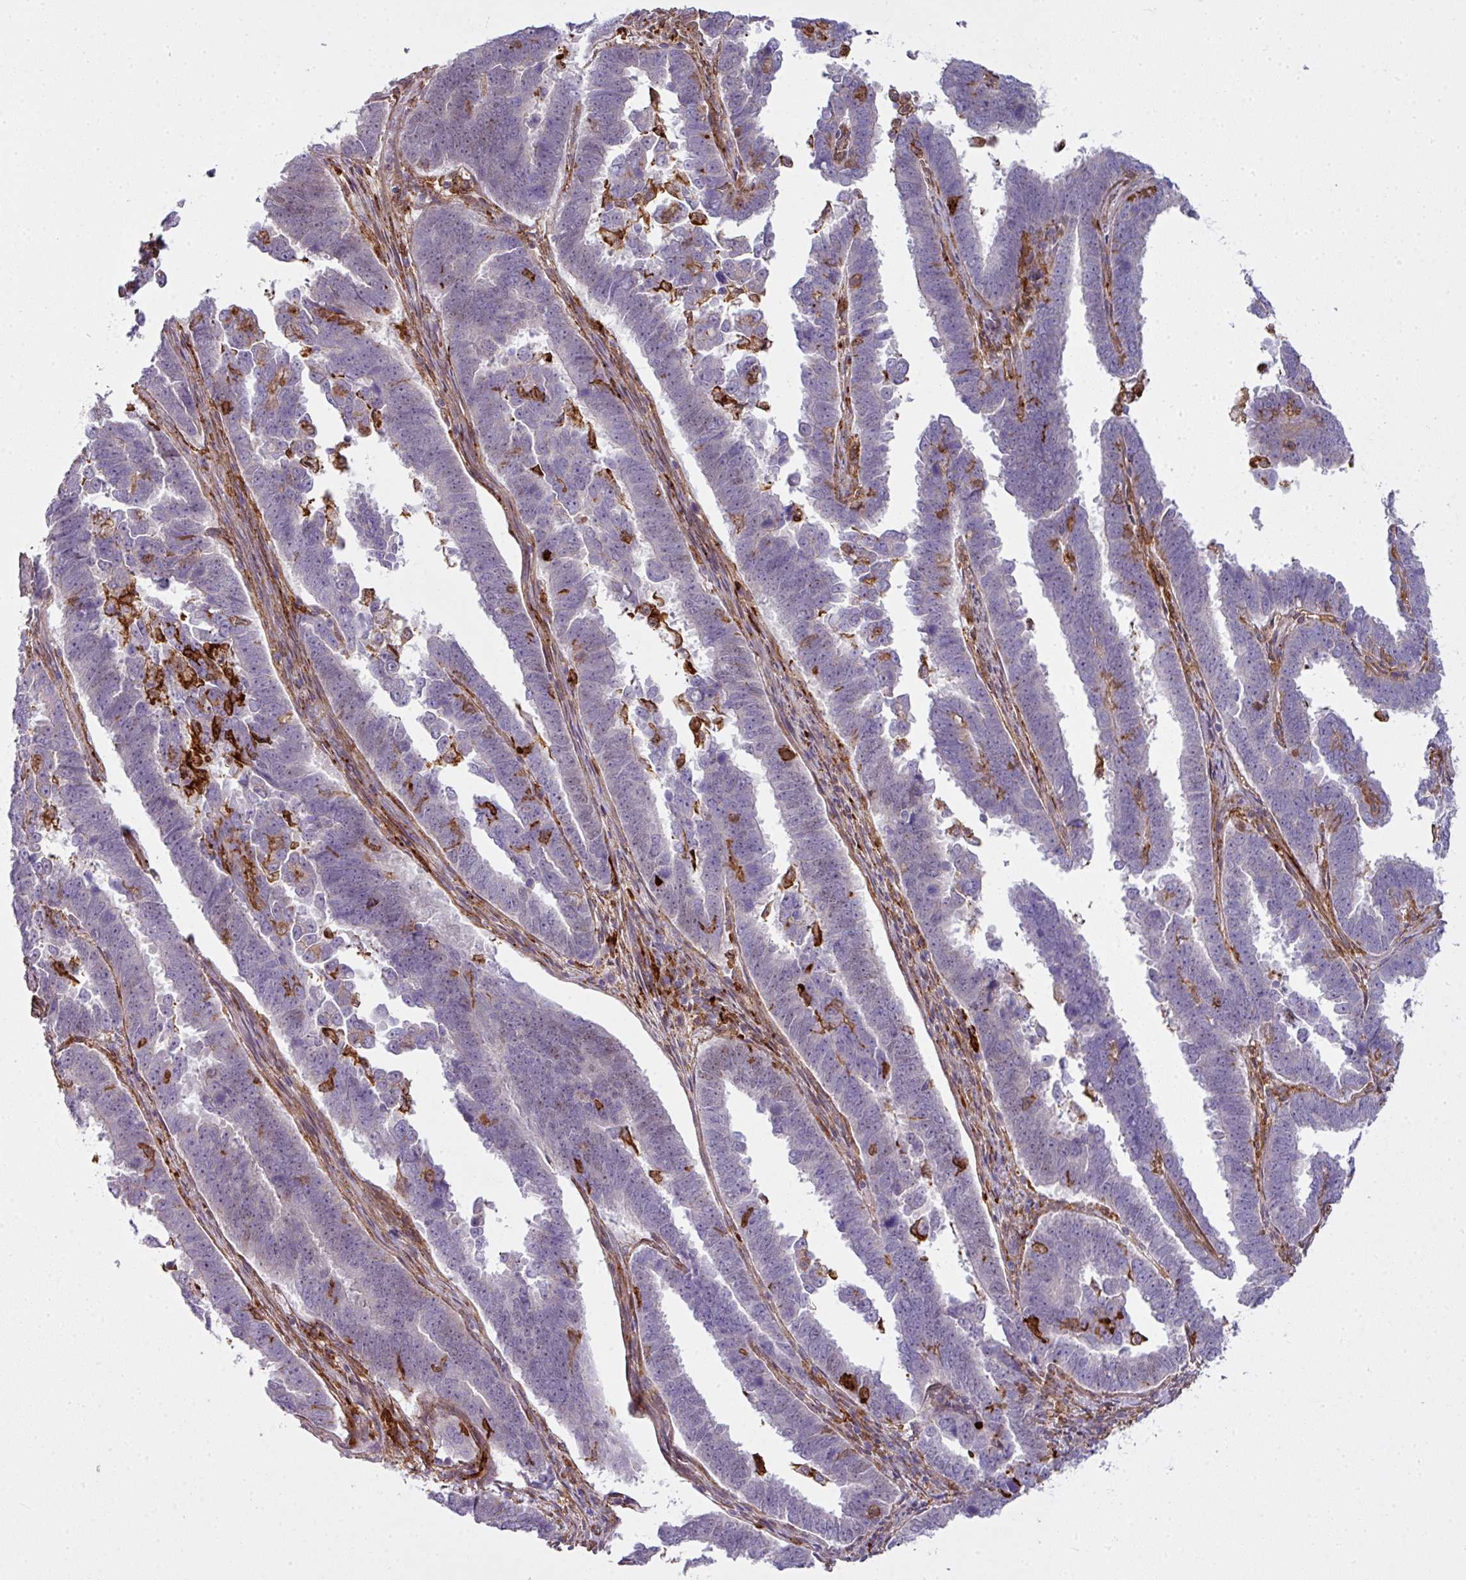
{"staining": {"intensity": "negative", "quantity": "none", "location": "none"}, "tissue": "endometrial cancer", "cell_type": "Tumor cells", "image_type": "cancer", "snomed": [{"axis": "morphology", "description": "Adenocarcinoma, NOS"}, {"axis": "topography", "description": "Endometrium"}], "caption": "An immunohistochemistry (IHC) photomicrograph of endometrial cancer is shown. There is no staining in tumor cells of endometrial cancer.", "gene": "COL8A1", "patient": {"sex": "female", "age": 75}}